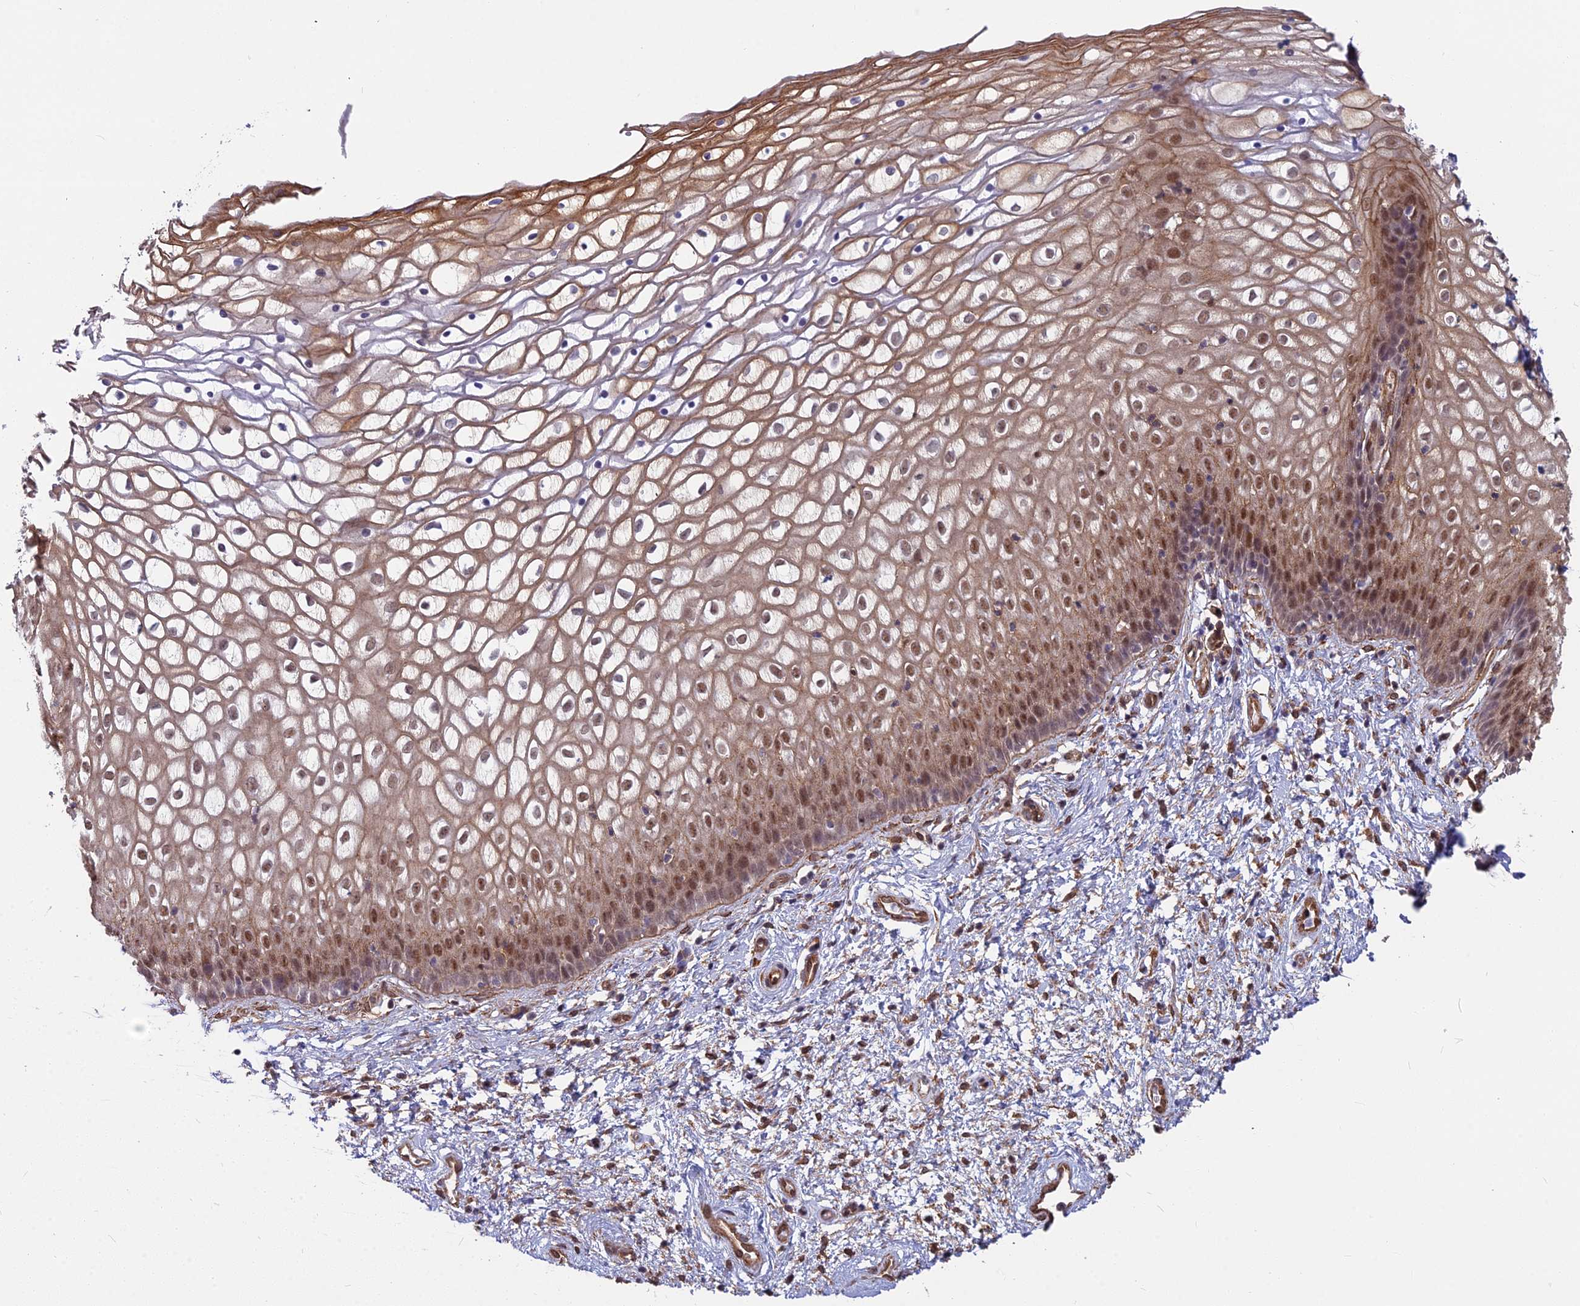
{"staining": {"intensity": "moderate", "quantity": ">75%", "location": "cytoplasmic/membranous,nuclear"}, "tissue": "vagina", "cell_type": "Squamous epithelial cells", "image_type": "normal", "snomed": [{"axis": "morphology", "description": "Normal tissue, NOS"}, {"axis": "topography", "description": "Vagina"}], "caption": "Normal vagina exhibits moderate cytoplasmic/membranous,nuclear staining in approximately >75% of squamous epithelial cells.", "gene": "YJU2", "patient": {"sex": "female", "age": 34}}